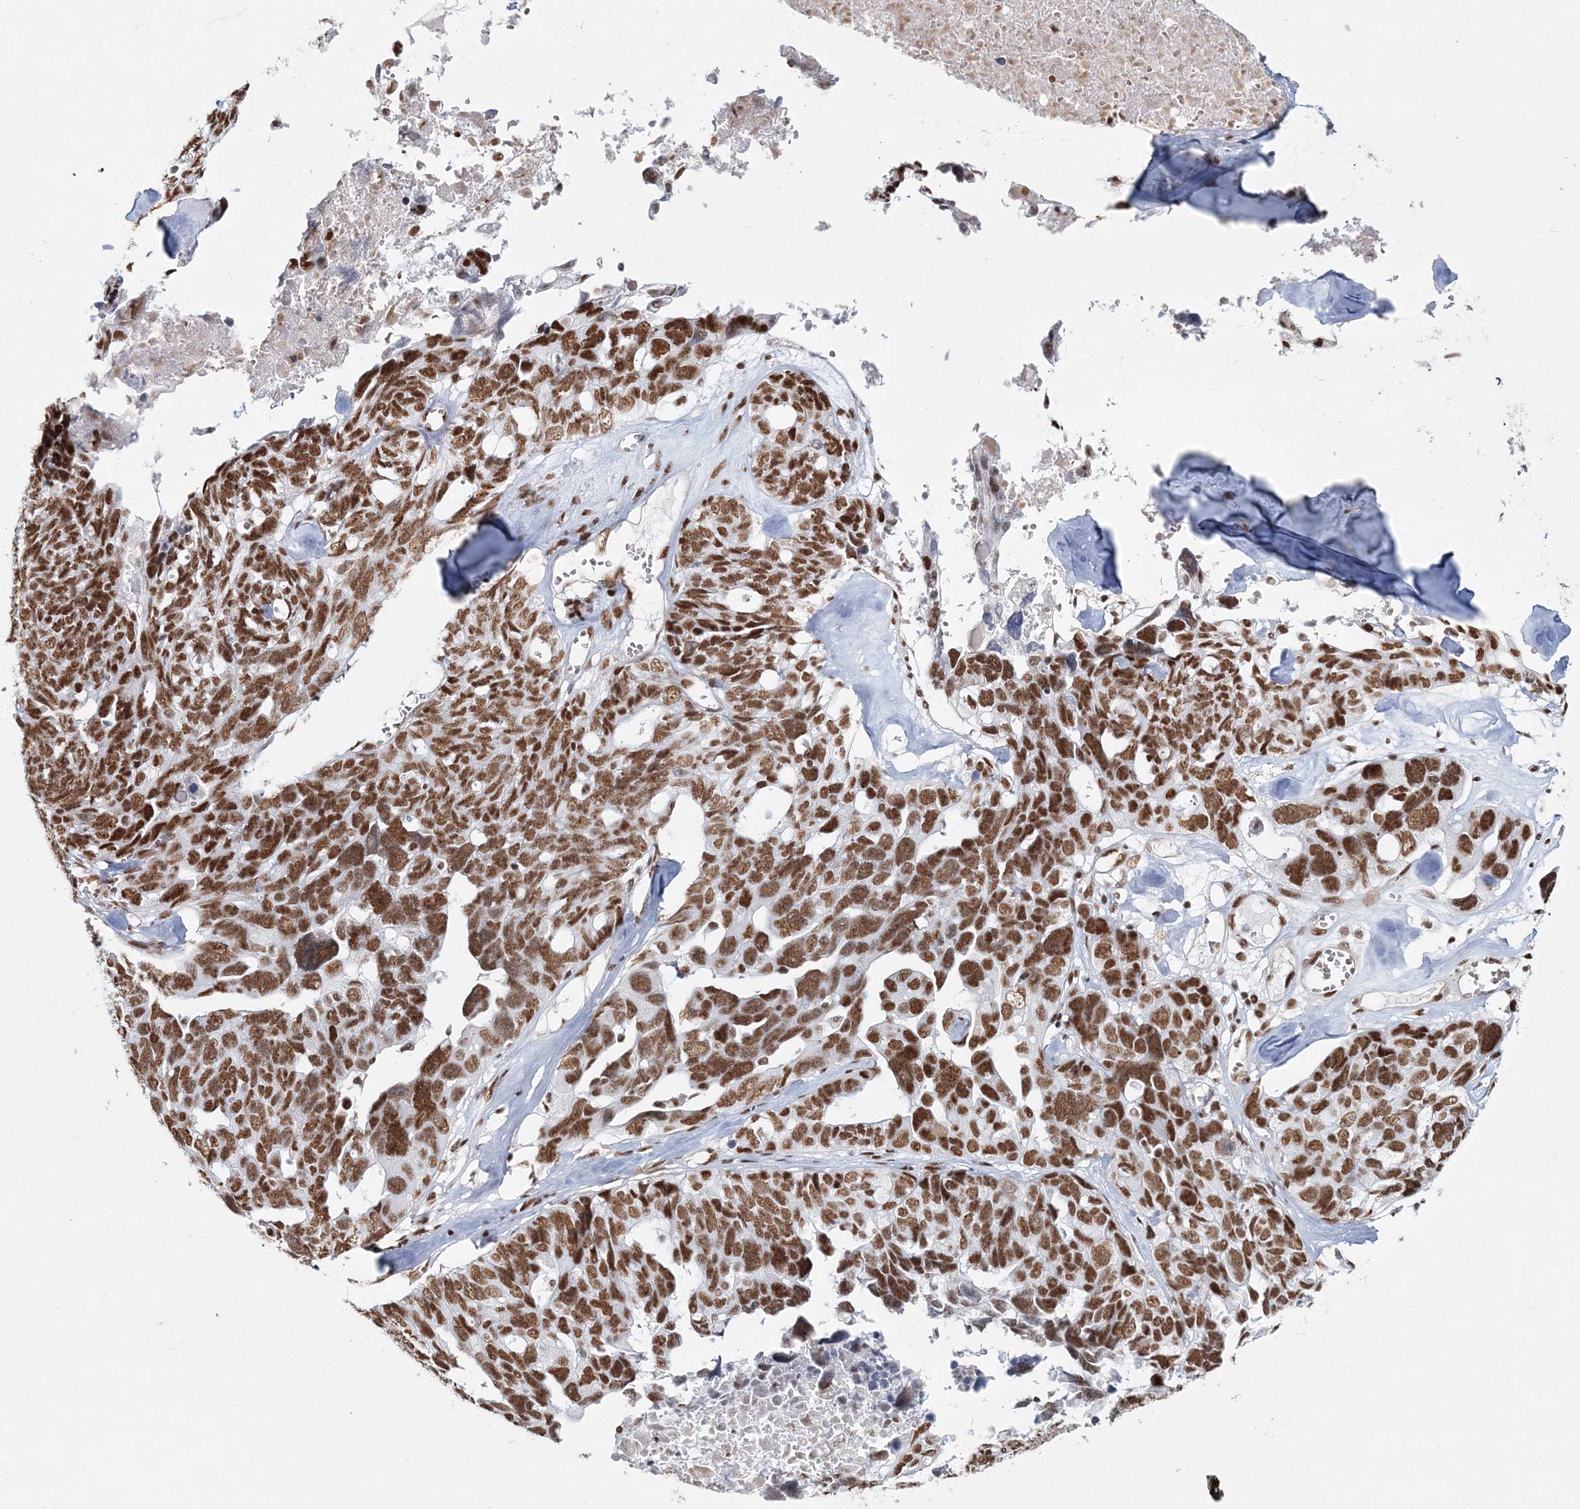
{"staining": {"intensity": "strong", "quantity": ">75%", "location": "nuclear"}, "tissue": "ovarian cancer", "cell_type": "Tumor cells", "image_type": "cancer", "snomed": [{"axis": "morphology", "description": "Cystadenocarcinoma, serous, NOS"}, {"axis": "topography", "description": "Ovary"}], "caption": "High-power microscopy captured an immunohistochemistry photomicrograph of ovarian cancer, revealing strong nuclear staining in about >75% of tumor cells.", "gene": "QRICH1", "patient": {"sex": "female", "age": 79}}